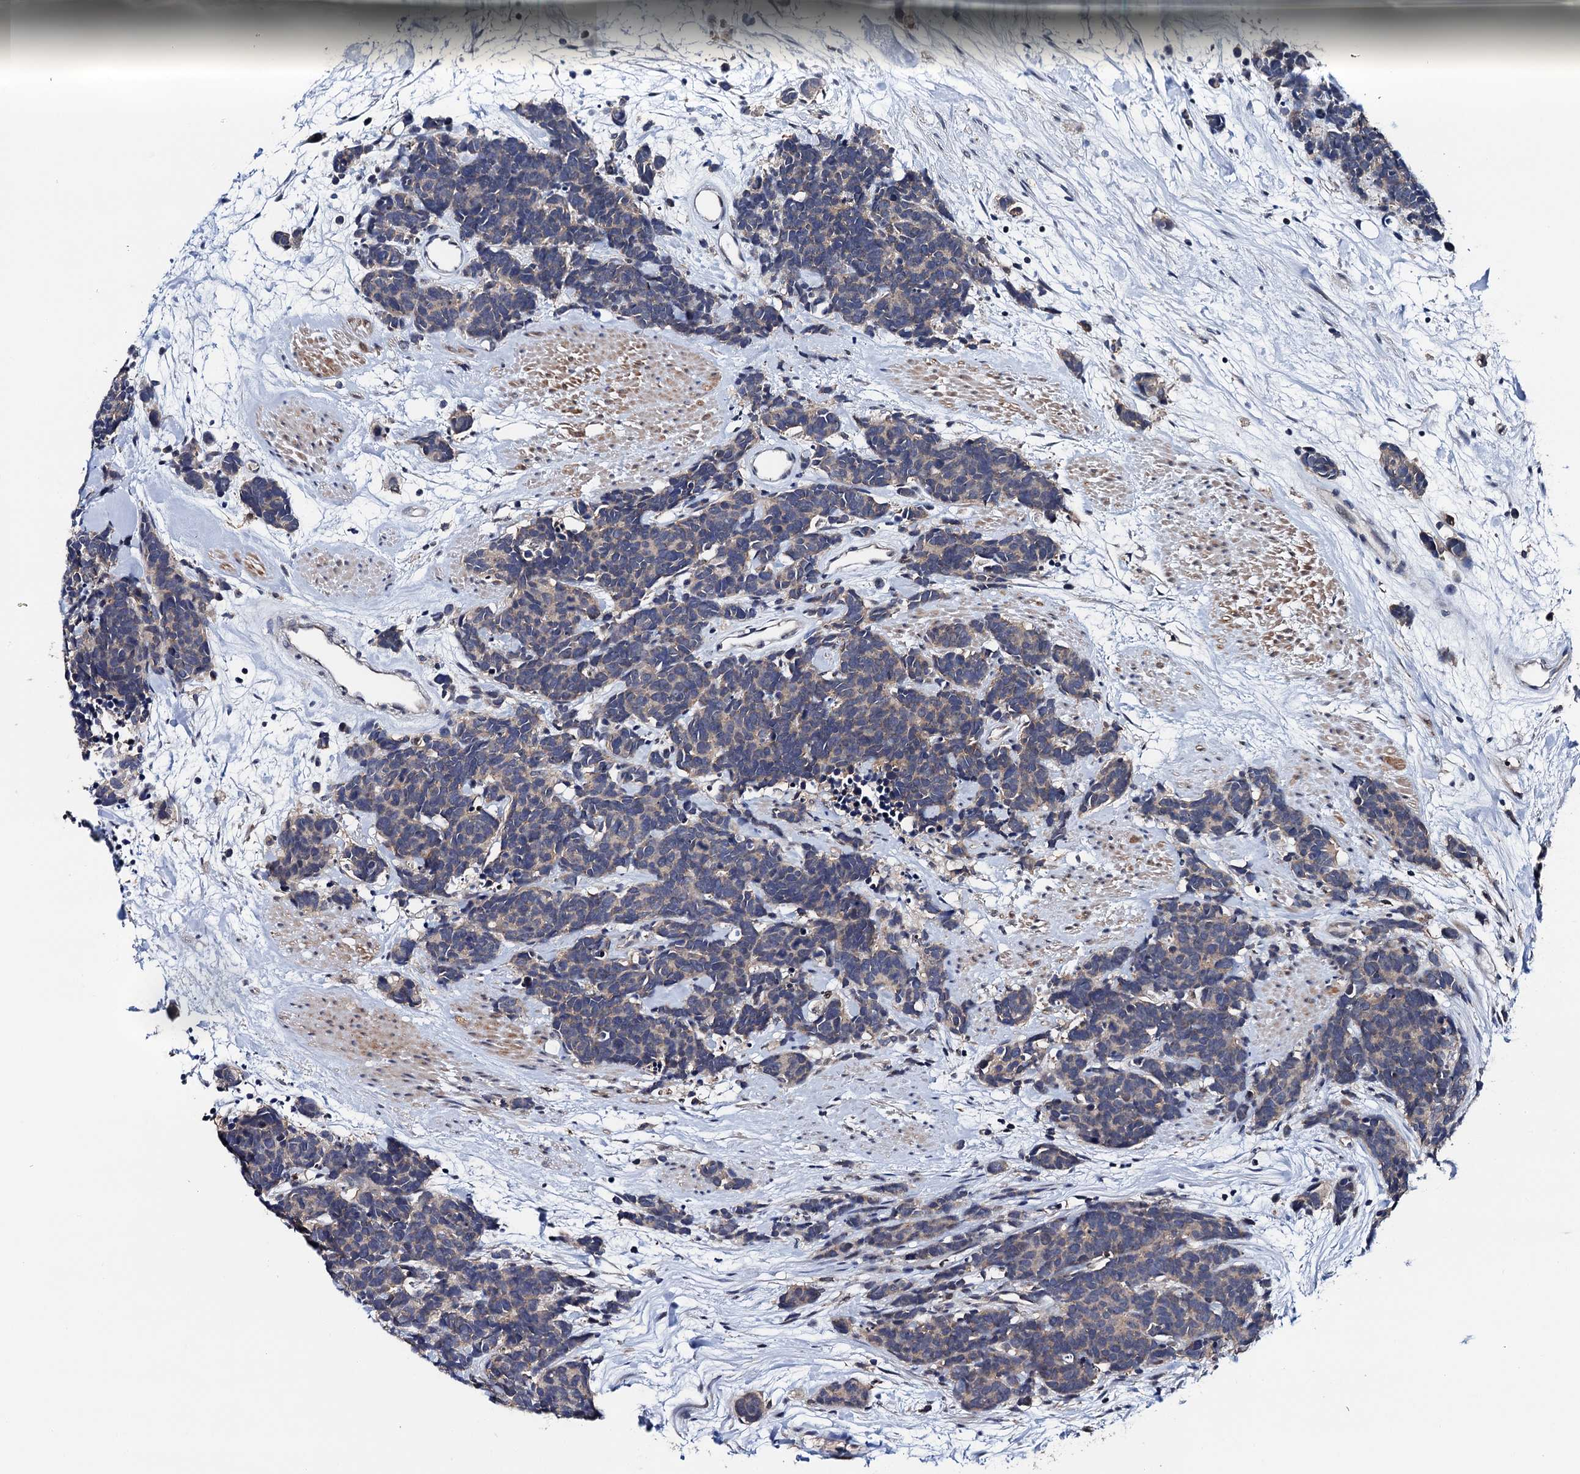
{"staining": {"intensity": "weak", "quantity": "<25%", "location": "cytoplasmic/membranous"}, "tissue": "carcinoid", "cell_type": "Tumor cells", "image_type": "cancer", "snomed": [{"axis": "morphology", "description": "Carcinoma, NOS"}, {"axis": "morphology", "description": "Carcinoid, malignant, NOS"}, {"axis": "topography", "description": "Urinary bladder"}], "caption": "An IHC histopathology image of carcinoid is shown. There is no staining in tumor cells of carcinoid.", "gene": "EDC3", "patient": {"sex": "male", "age": 57}}